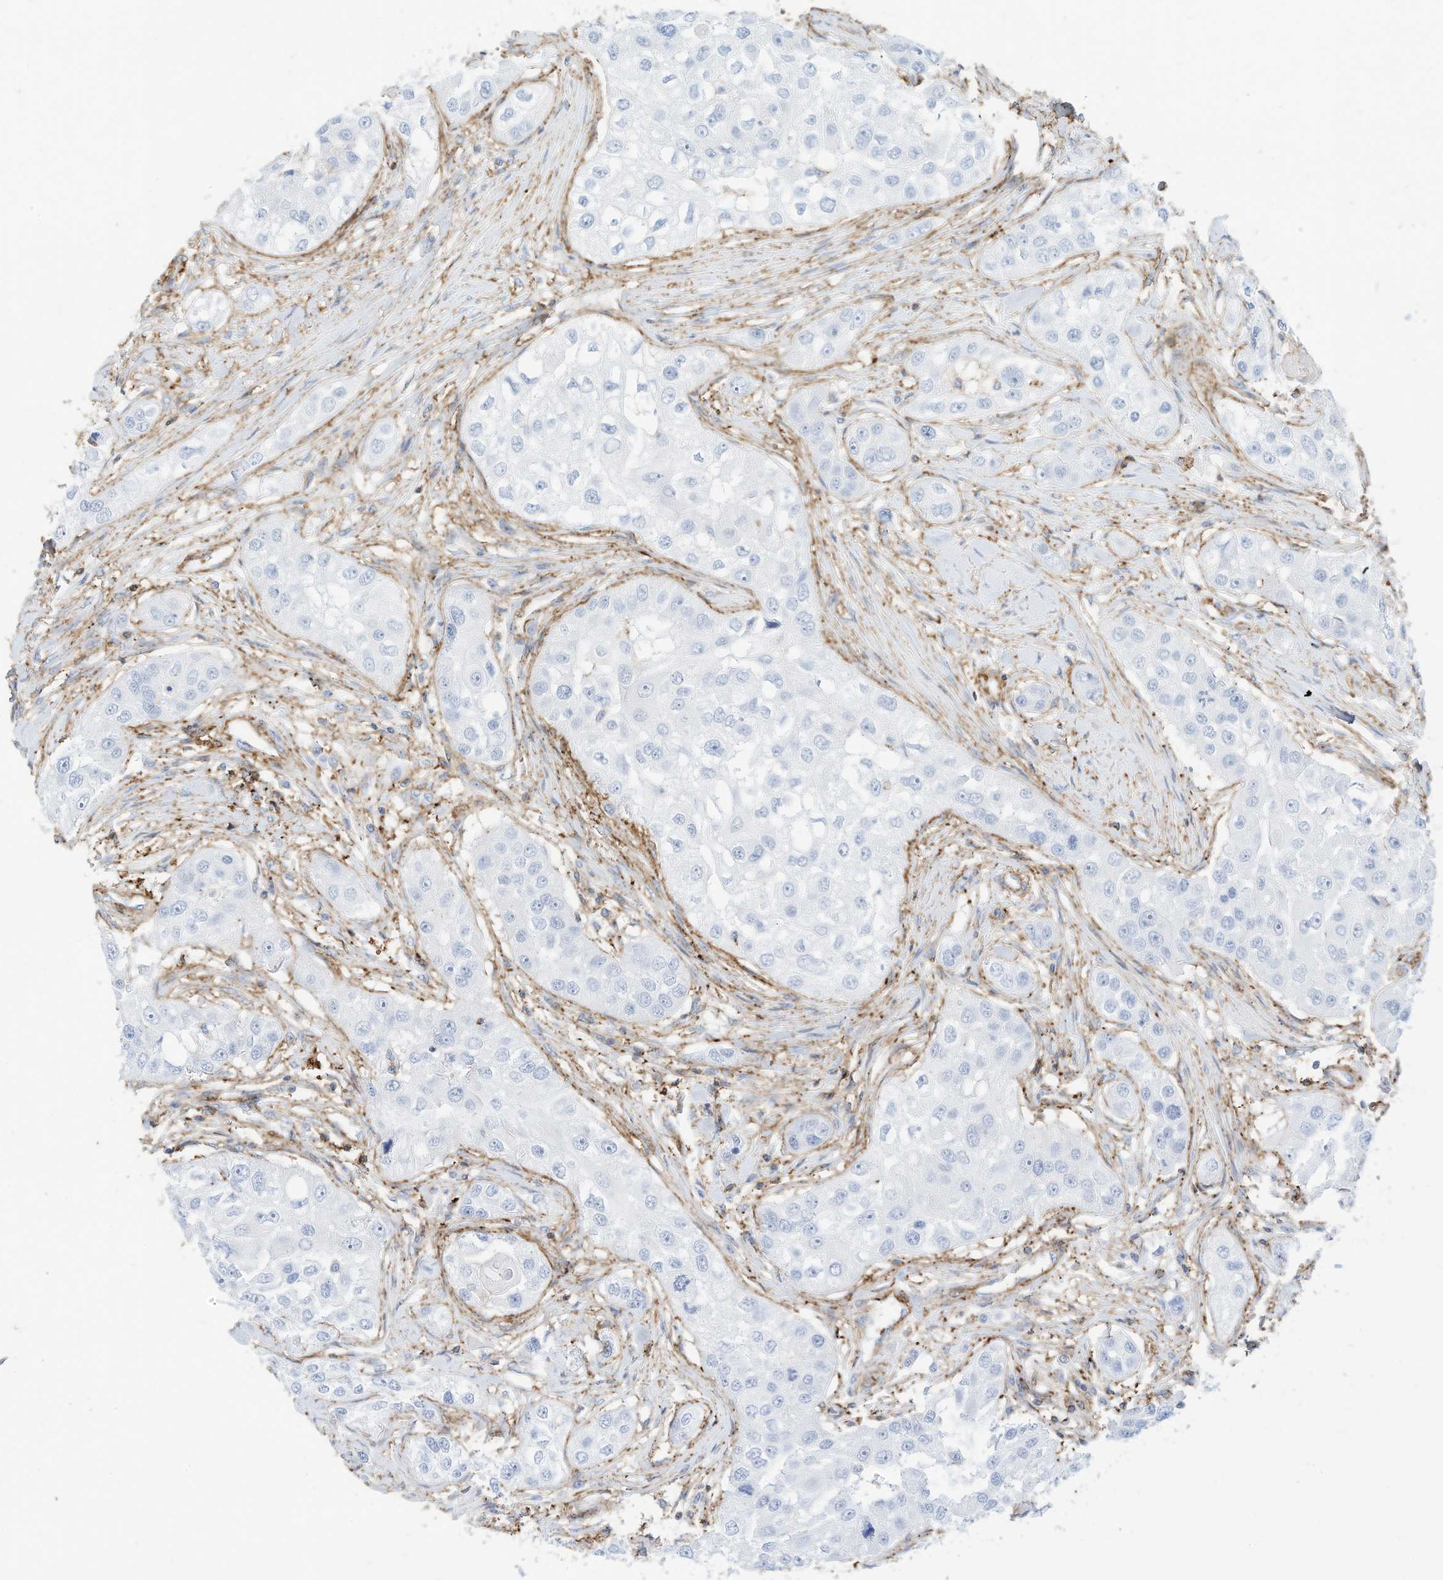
{"staining": {"intensity": "negative", "quantity": "none", "location": "none"}, "tissue": "head and neck cancer", "cell_type": "Tumor cells", "image_type": "cancer", "snomed": [{"axis": "morphology", "description": "Normal tissue, NOS"}, {"axis": "morphology", "description": "Squamous cell carcinoma, NOS"}, {"axis": "topography", "description": "Skeletal muscle"}, {"axis": "topography", "description": "Head-Neck"}], "caption": "A photomicrograph of human head and neck cancer (squamous cell carcinoma) is negative for staining in tumor cells.", "gene": "TXNDC9", "patient": {"sex": "male", "age": 51}}